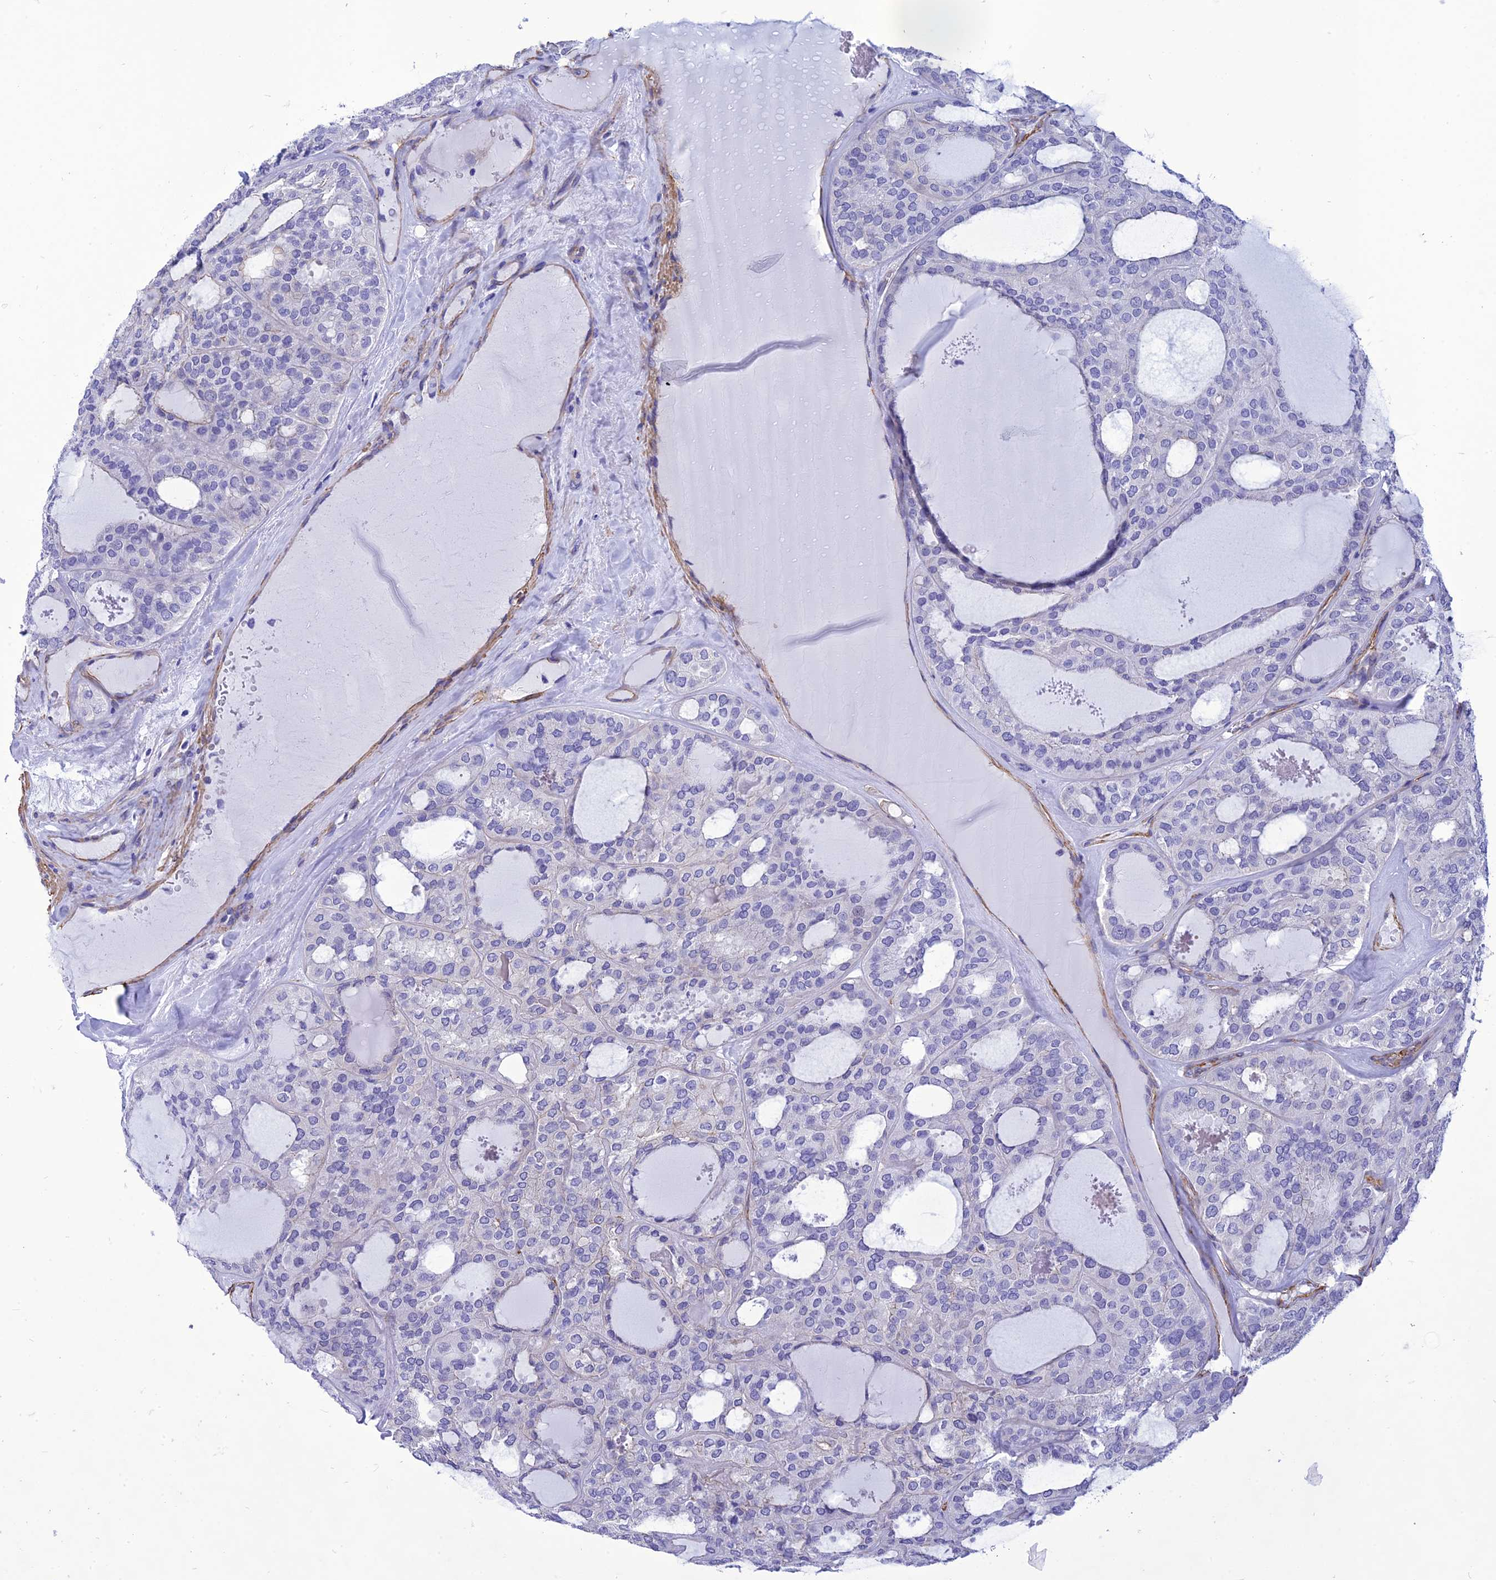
{"staining": {"intensity": "negative", "quantity": "none", "location": "none"}, "tissue": "thyroid cancer", "cell_type": "Tumor cells", "image_type": "cancer", "snomed": [{"axis": "morphology", "description": "Follicular adenoma carcinoma, NOS"}, {"axis": "topography", "description": "Thyroid gland"}], "caption": "DAB immunohistochemical staining of thyroid follicular adenoma carcinoma exhibits no significant expression in tumor cells.", "gene": "NKD1", "patient": {"sex": "male", "age": 75}}